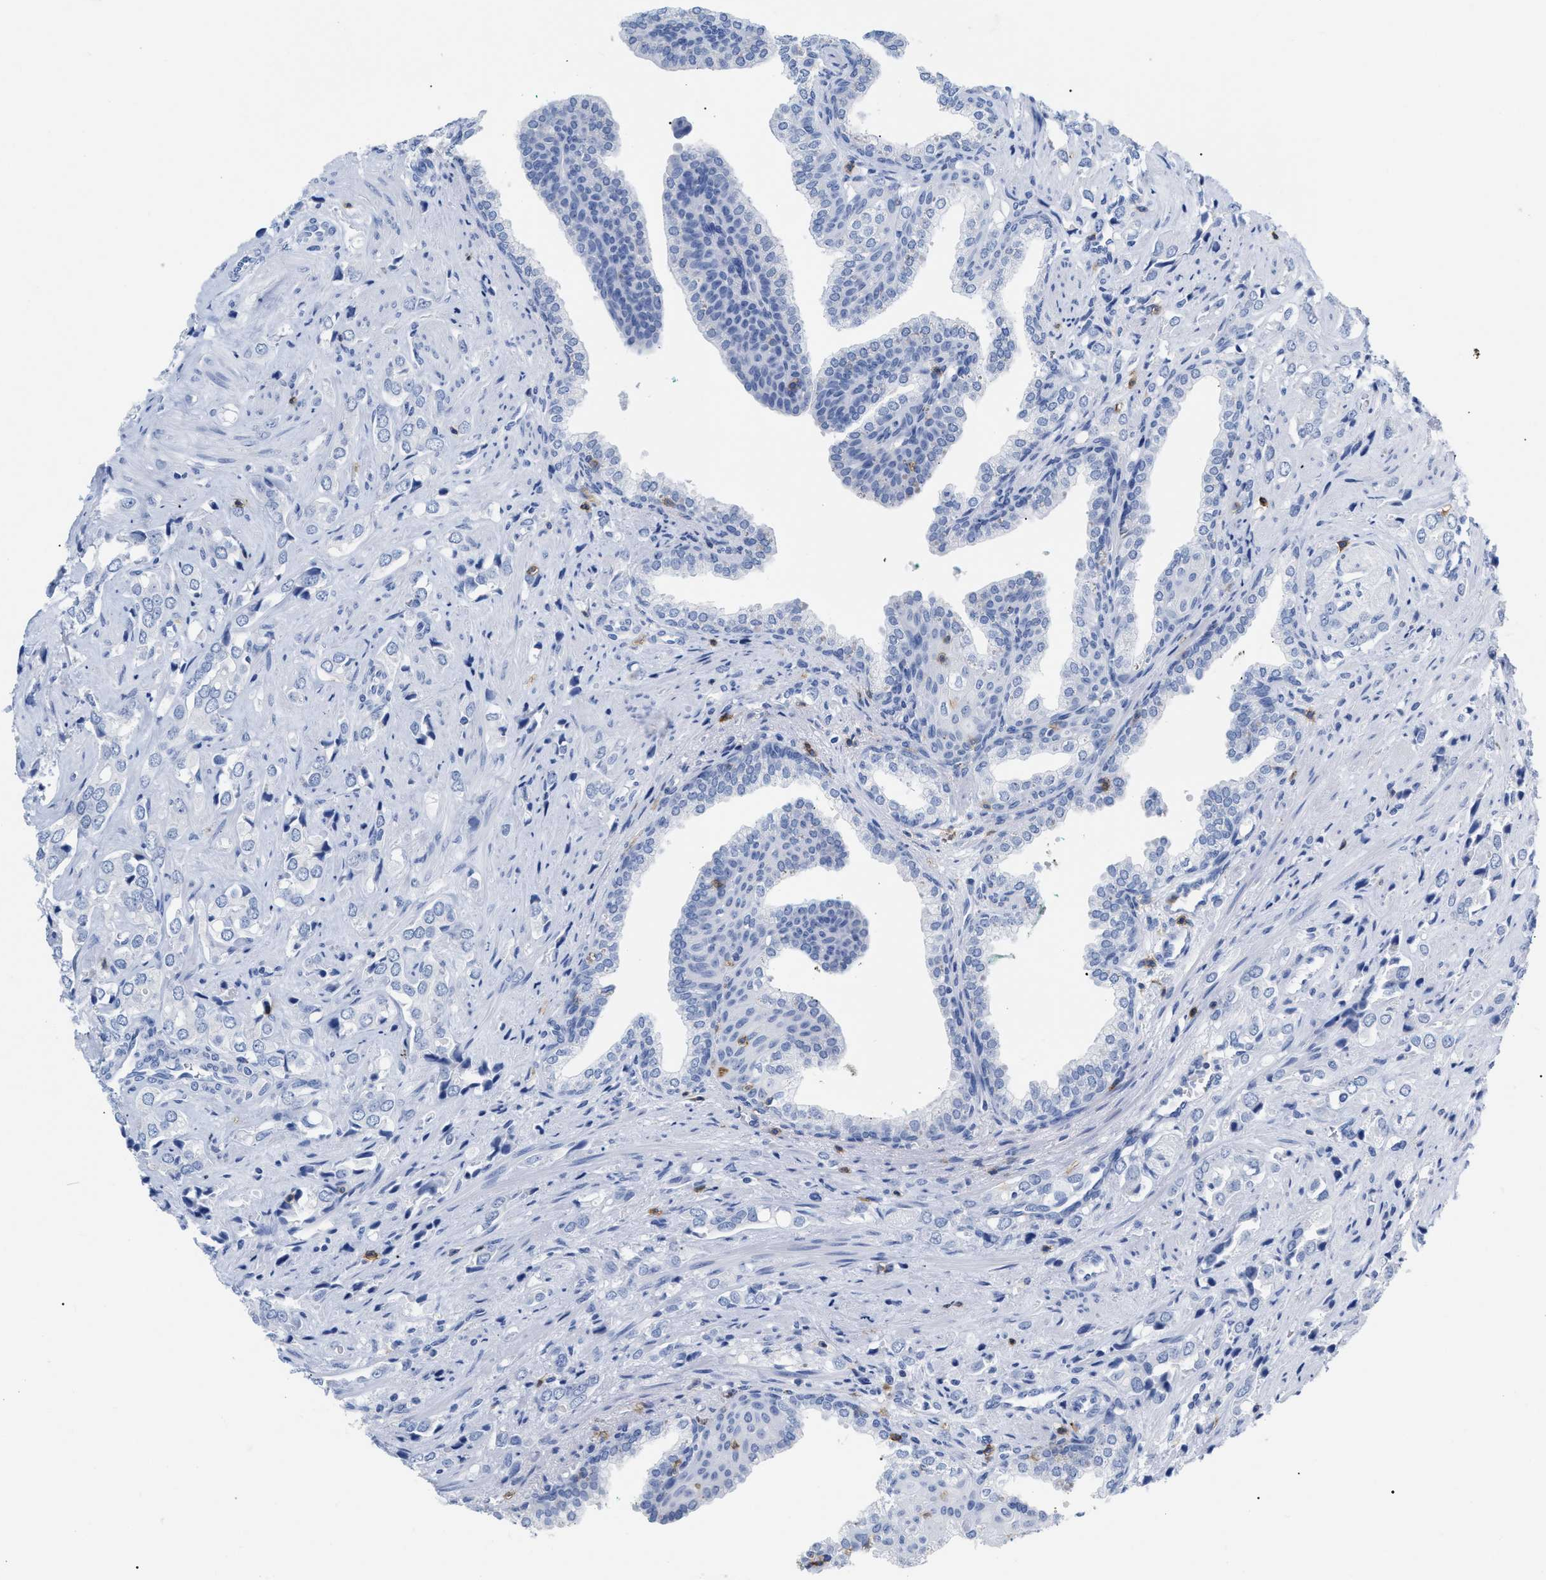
{"staining": {"intensity": "negative", "quantity": "none", "location": "none"}, "tissue": "prostate cancer", "cell_type": "Tumor cells", "image_type": "cancer", "snomed": [{"axis": "morphology", "description": "Adenocarcinoma, High grade"}, {"axis": "topography", "description": "Prostate"}], "caption": "A photomicrograph of prostate cancer stained for a protein exhibits no brown staining in tumor cells. The staining was performed using DAB to visualize the protein expression in brown, while the nuclei were stained in blue with hematoxylin (Magnification: 20x).", "gene": "CD5", "patient": {"sex": "male", "age": 52}}